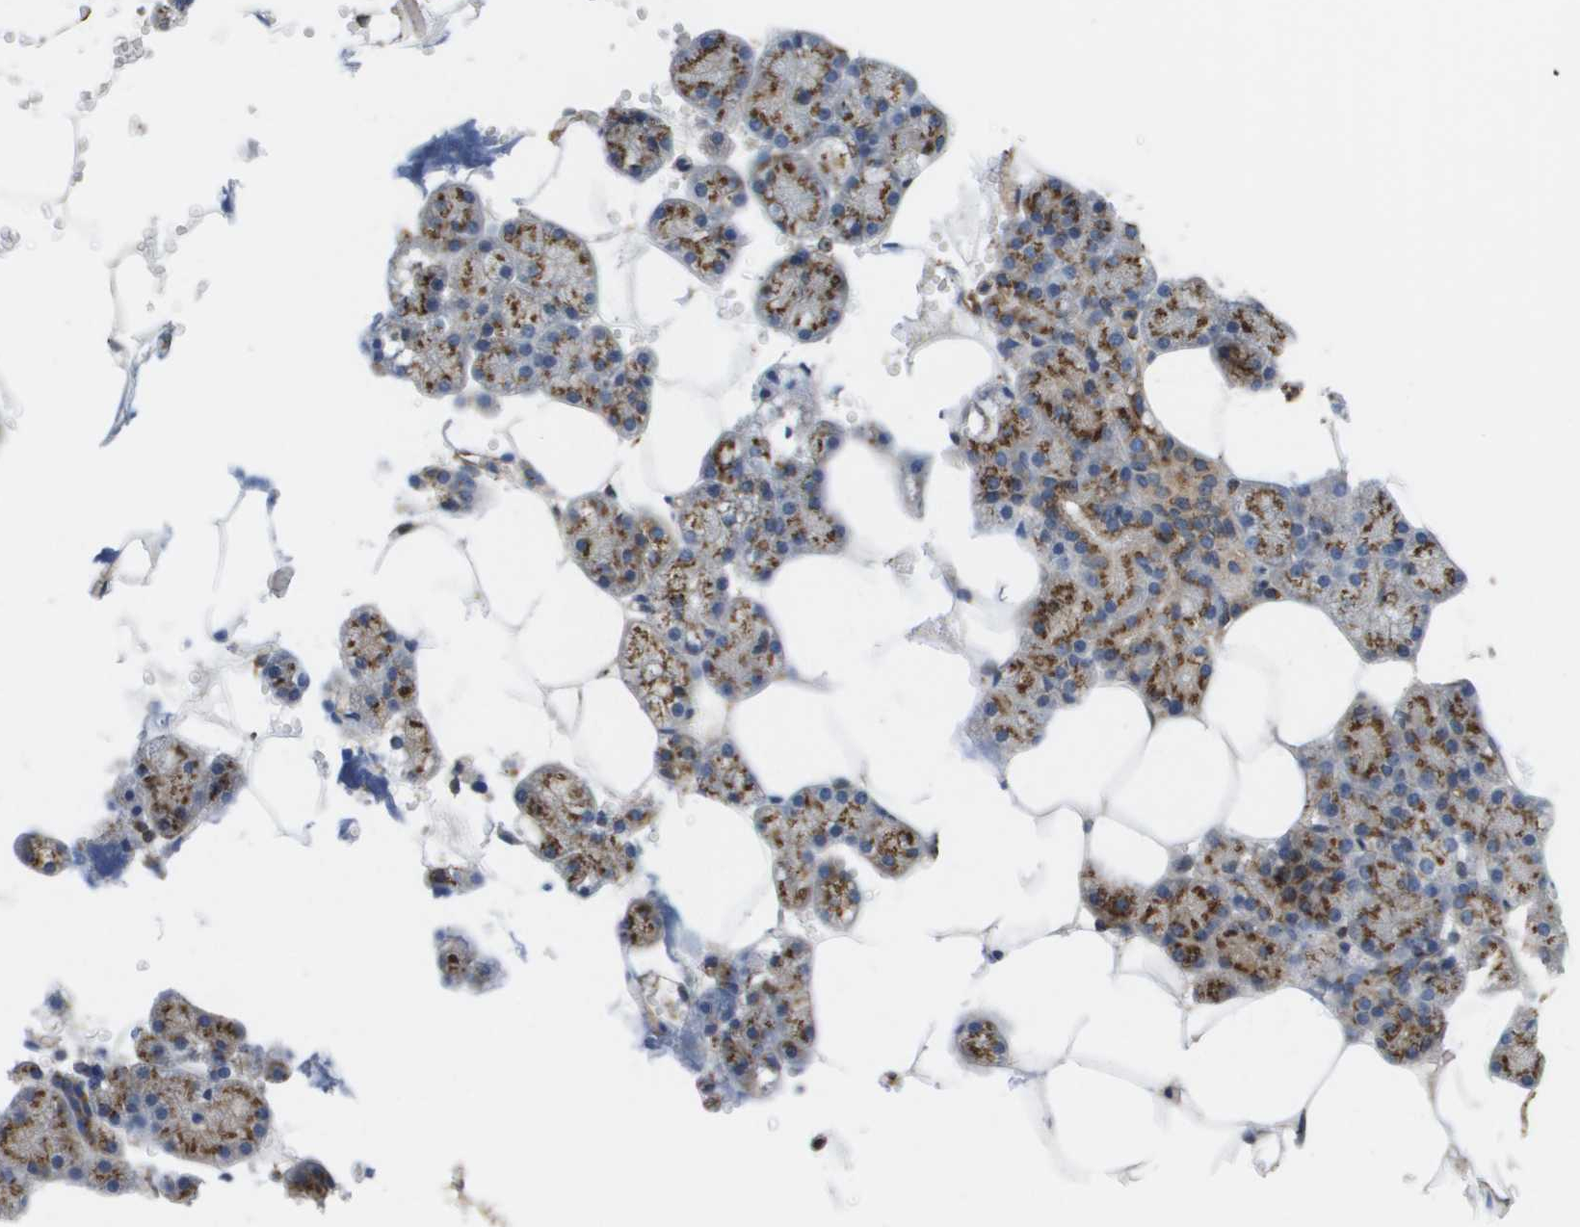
{"staining": {"intensity": "moderate", "quantity": ">75%", "location": "cytoplasmic/membranous"}, "tissue": "salivary gland", "cell_type": "Glandular cells", "image_type": "normal", "snomed": [{"axis": "morphology", "description": "Normal tissue, NOS"}, {"axis": "topography", "description": "Salivary gland"}], "caption": "Immunohistochemical staining of normal human salivary gland reveals >75% levels of moderate cytoplasmic/membranous protein staining in about >75% of glandular cells. The staining was performed using DAB (3,3'-diaminobenzidine), with brown indicating positive protein expression. Nuclei are stained blue with hematoxylin.", "gene": "BST2", "patient": {"sex": "male", "age": 62}}